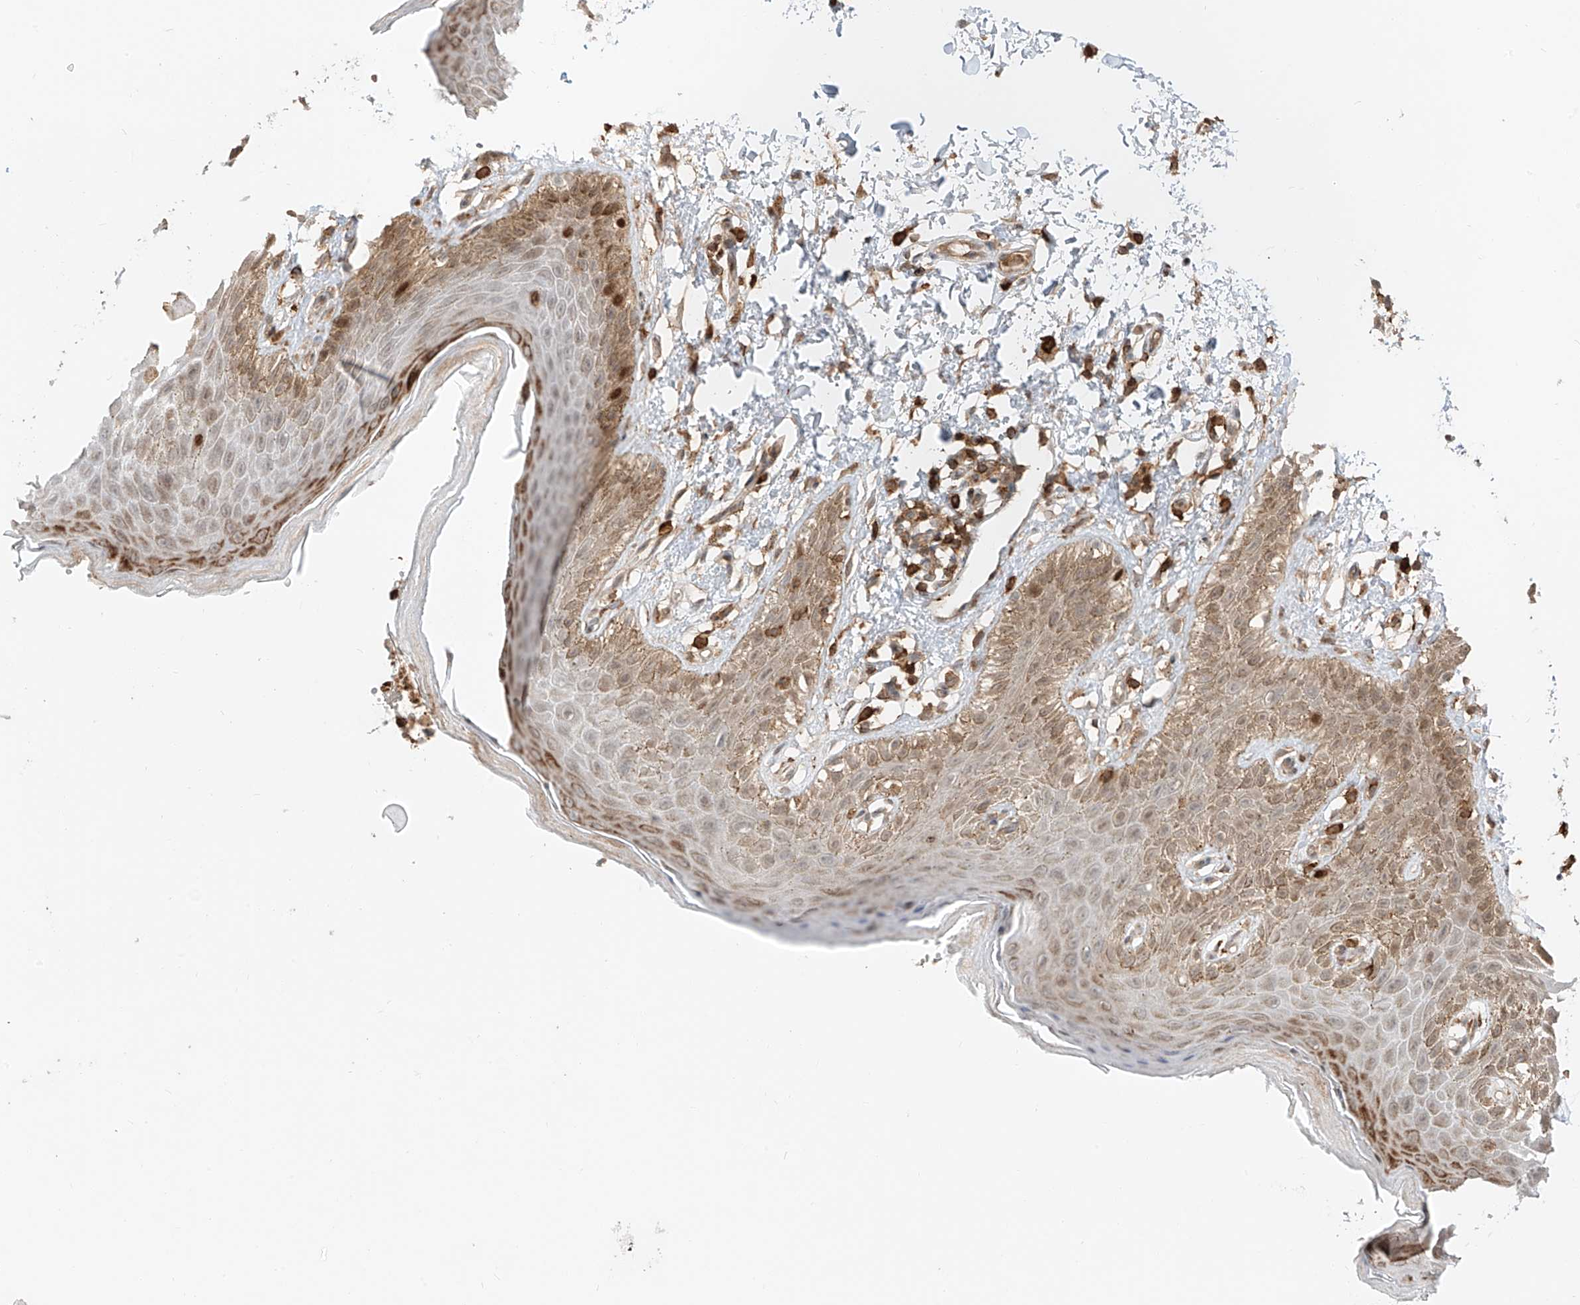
{"staining": {"intensity": "moderate", "quantity": "25%-75%", "location": "cytoplasmic/membranous,nuclear"}, "tissue": "skin", "cell_type": "Epidermal cells", "image_type": "normal", "snomed": [{"axis": "morphology", "description": "Normal tissue, NOS"}, {"axis": "topography", "description": "Anal"}], "caption": "Protein staining demonstrates moderate cytoplasmic/membranous,nuclear expression in about 25%-75% of epidermal cells in normal skin.", "gene": "CEP162", "patient": {"sex": "male", "age": 44}}